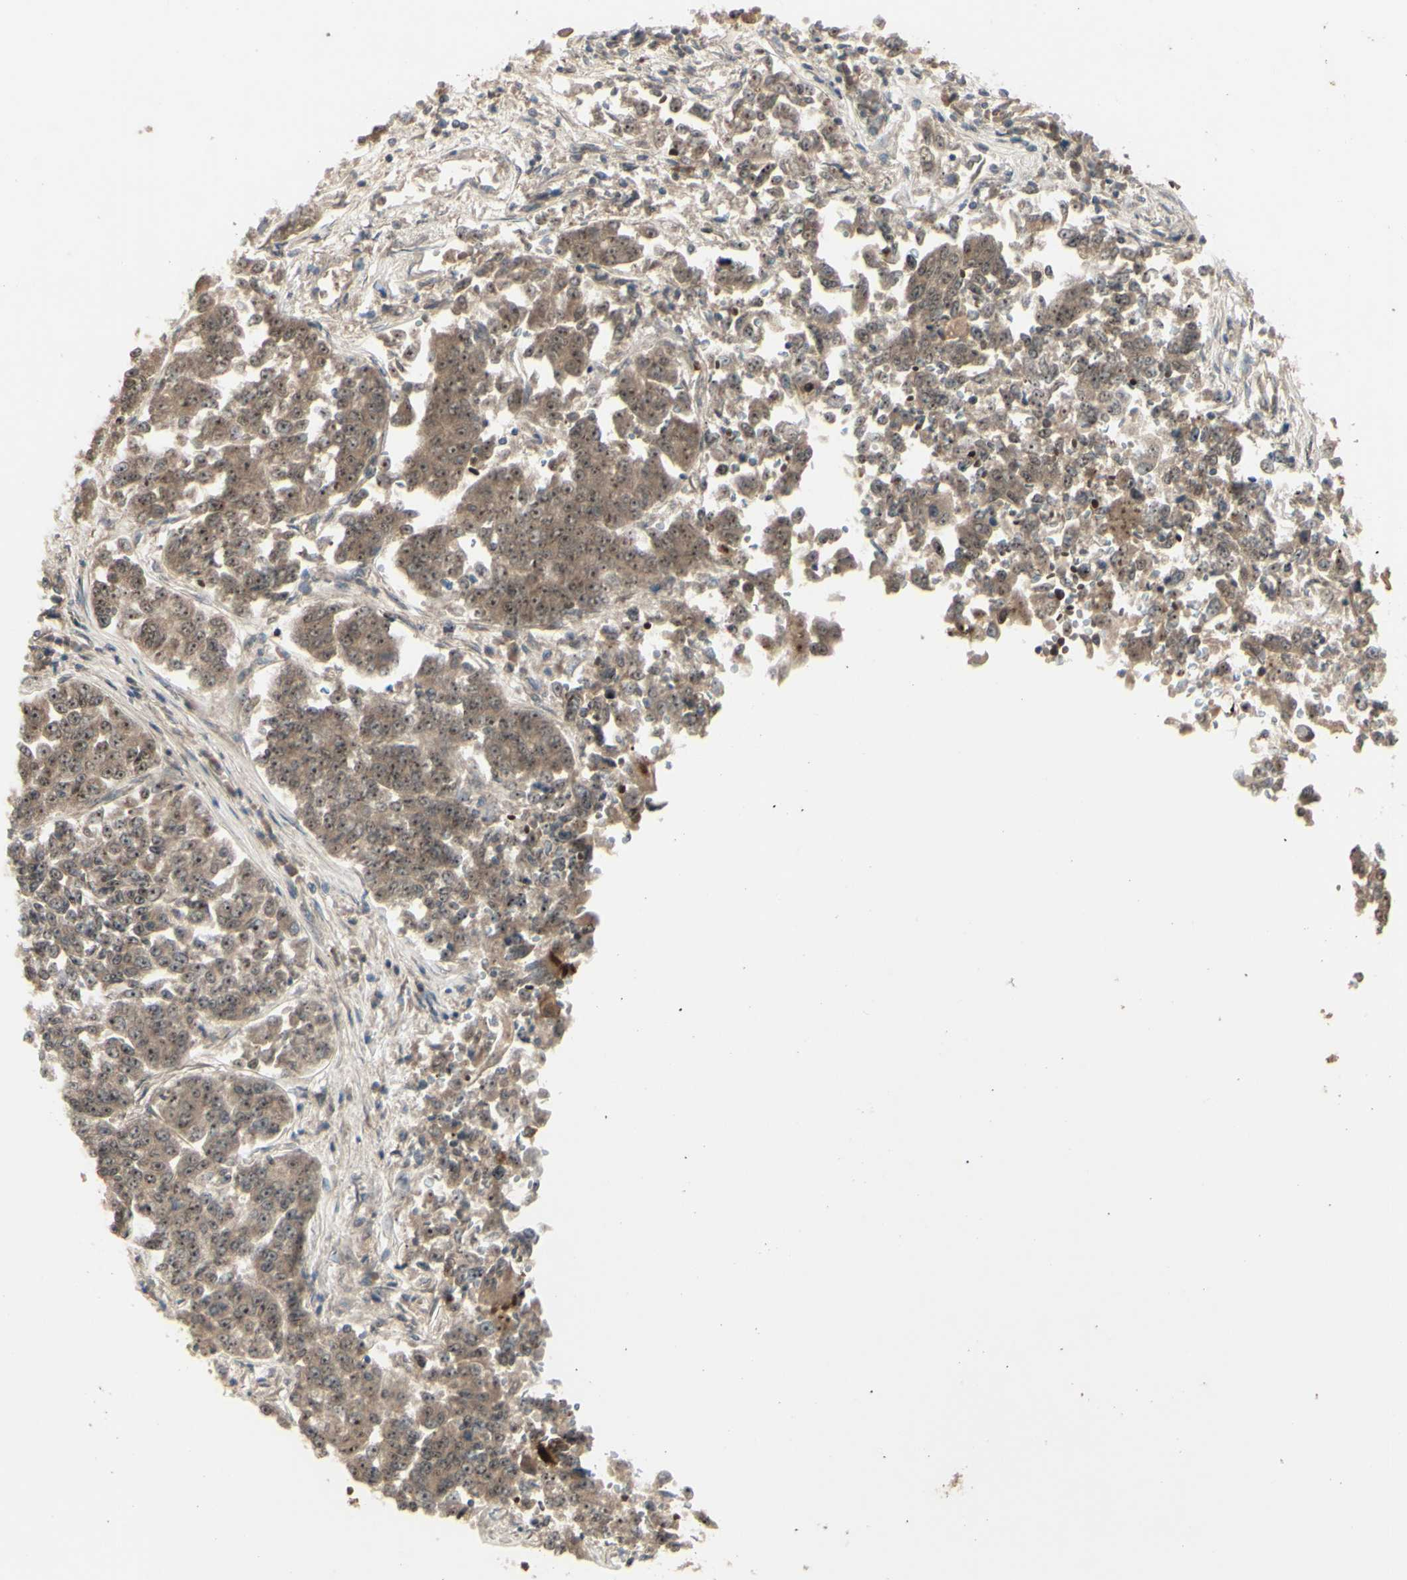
{"staining": {"intensity": "moderate", "quantity": ">75%", "location": "cytoplasmic/membranous,nuclear"}, "tissue": "lung cancer", "cell_type": "Tumor cells", "image_type": "cancer", "snomed": [{"axis": "morphology", "description": "Adenocarcinoma, NOS"}, {"axis": "topography", "description": "Lung"}], "caption": "Human lung cancer stained with a brown dye shows moderate cytoplasmic/membranous and nuclear positive expression in approximately >75% of tumor cells.", "gene": "MLF2", "patient": {"sex": "male", "age": 84}}